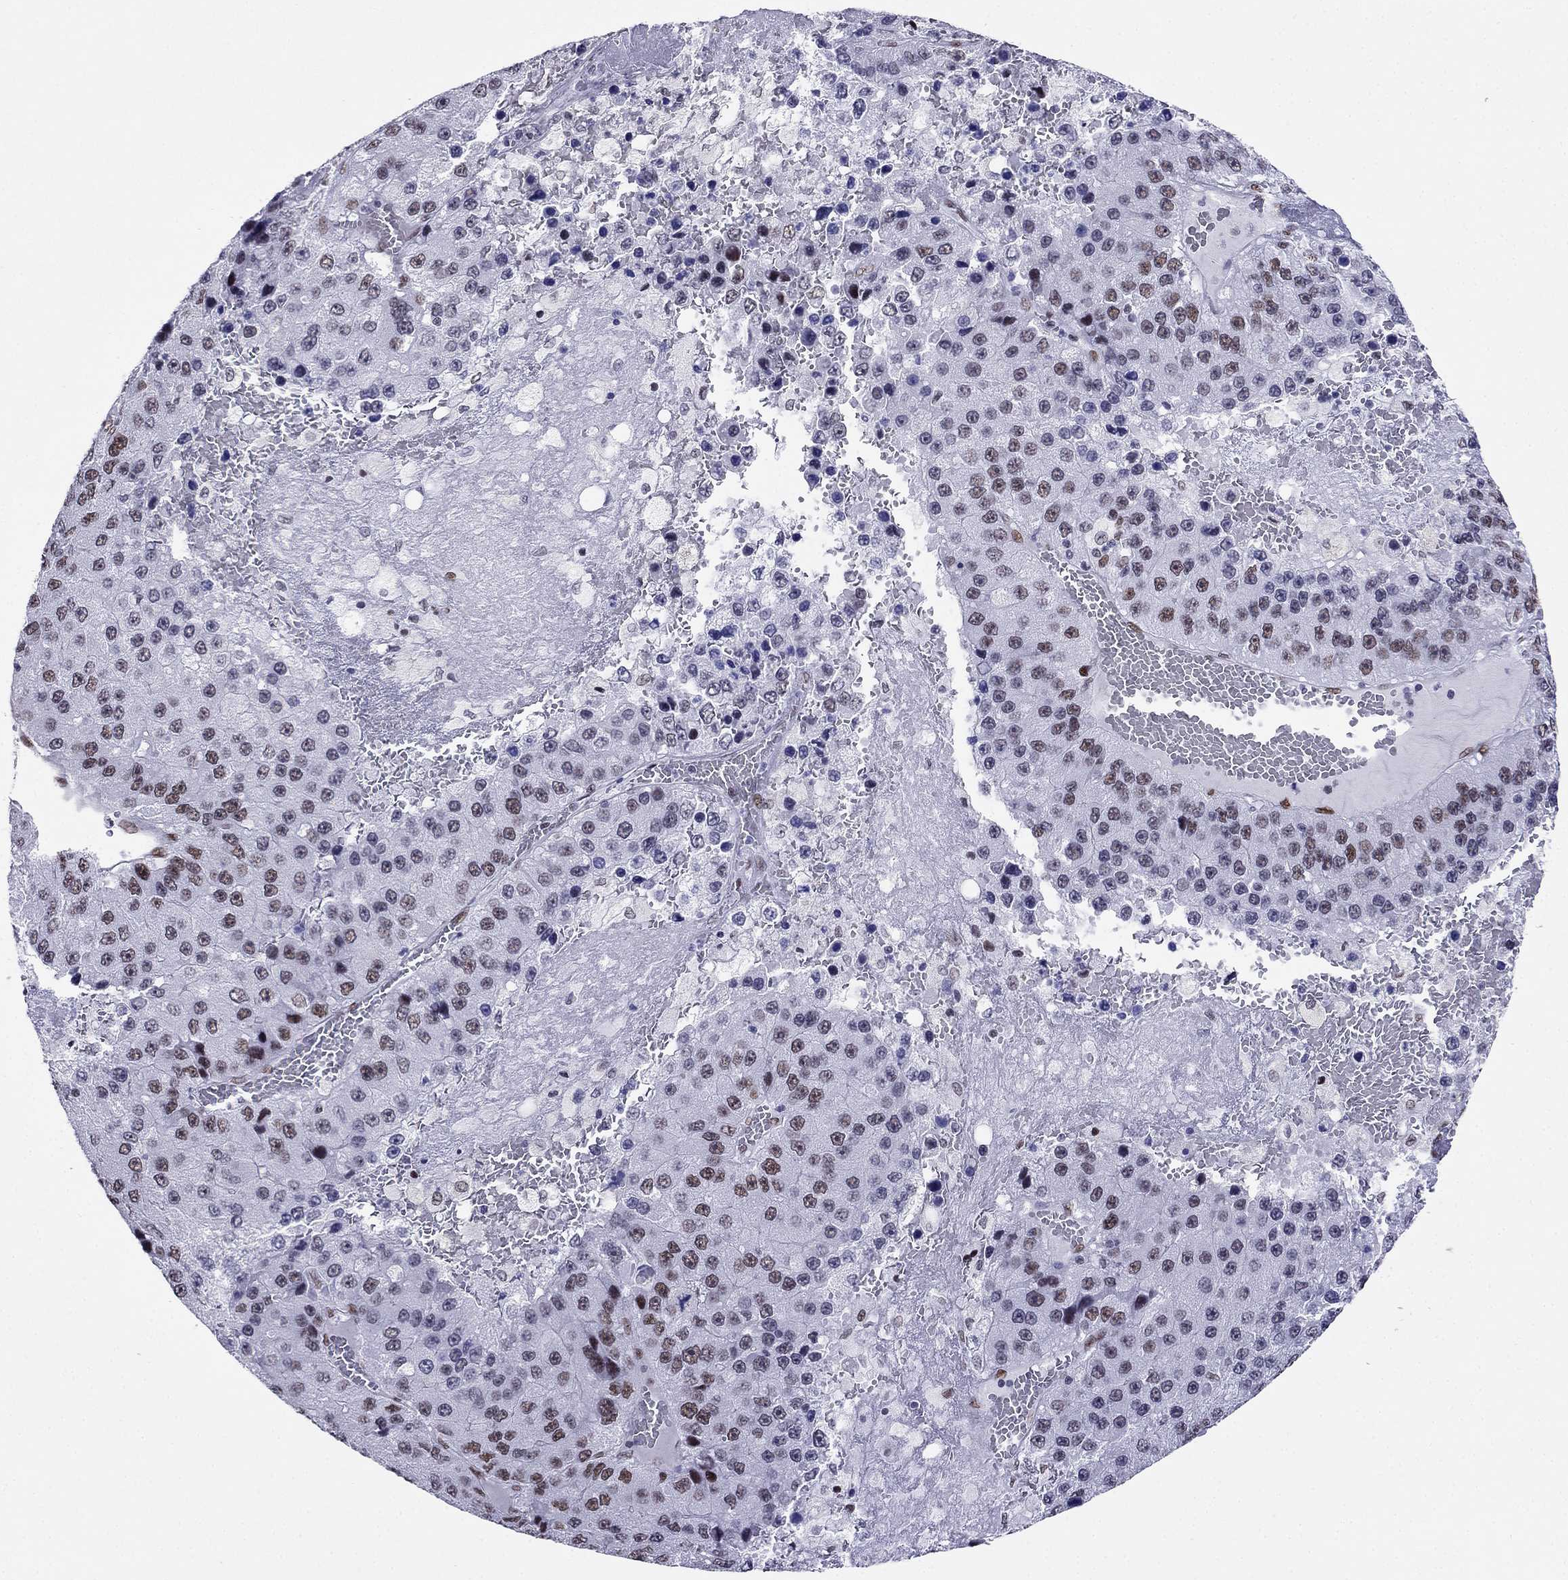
{"staining": {"intensity": "moderate", "quantity": "25%-75%", "location": "nuclear"}, "tissue": "liver cancer", "cell_type": "Tumor cells", "image_type": "cancer", "snomed": [{"axis": "morphology", "description": "Carcinoma, Hepatocellular, NOS"}, {"axis": "topography", "description": "Liver"}], "caption": "Immunohistochemistry of human liver cancer (hepatocellular carcinoma) shows medium levels of moderate nuclear staining in approximately 25%-75% of tumor cells.", "gene": "PPM1G", "patient": {"sex": "female", "age": 73}}